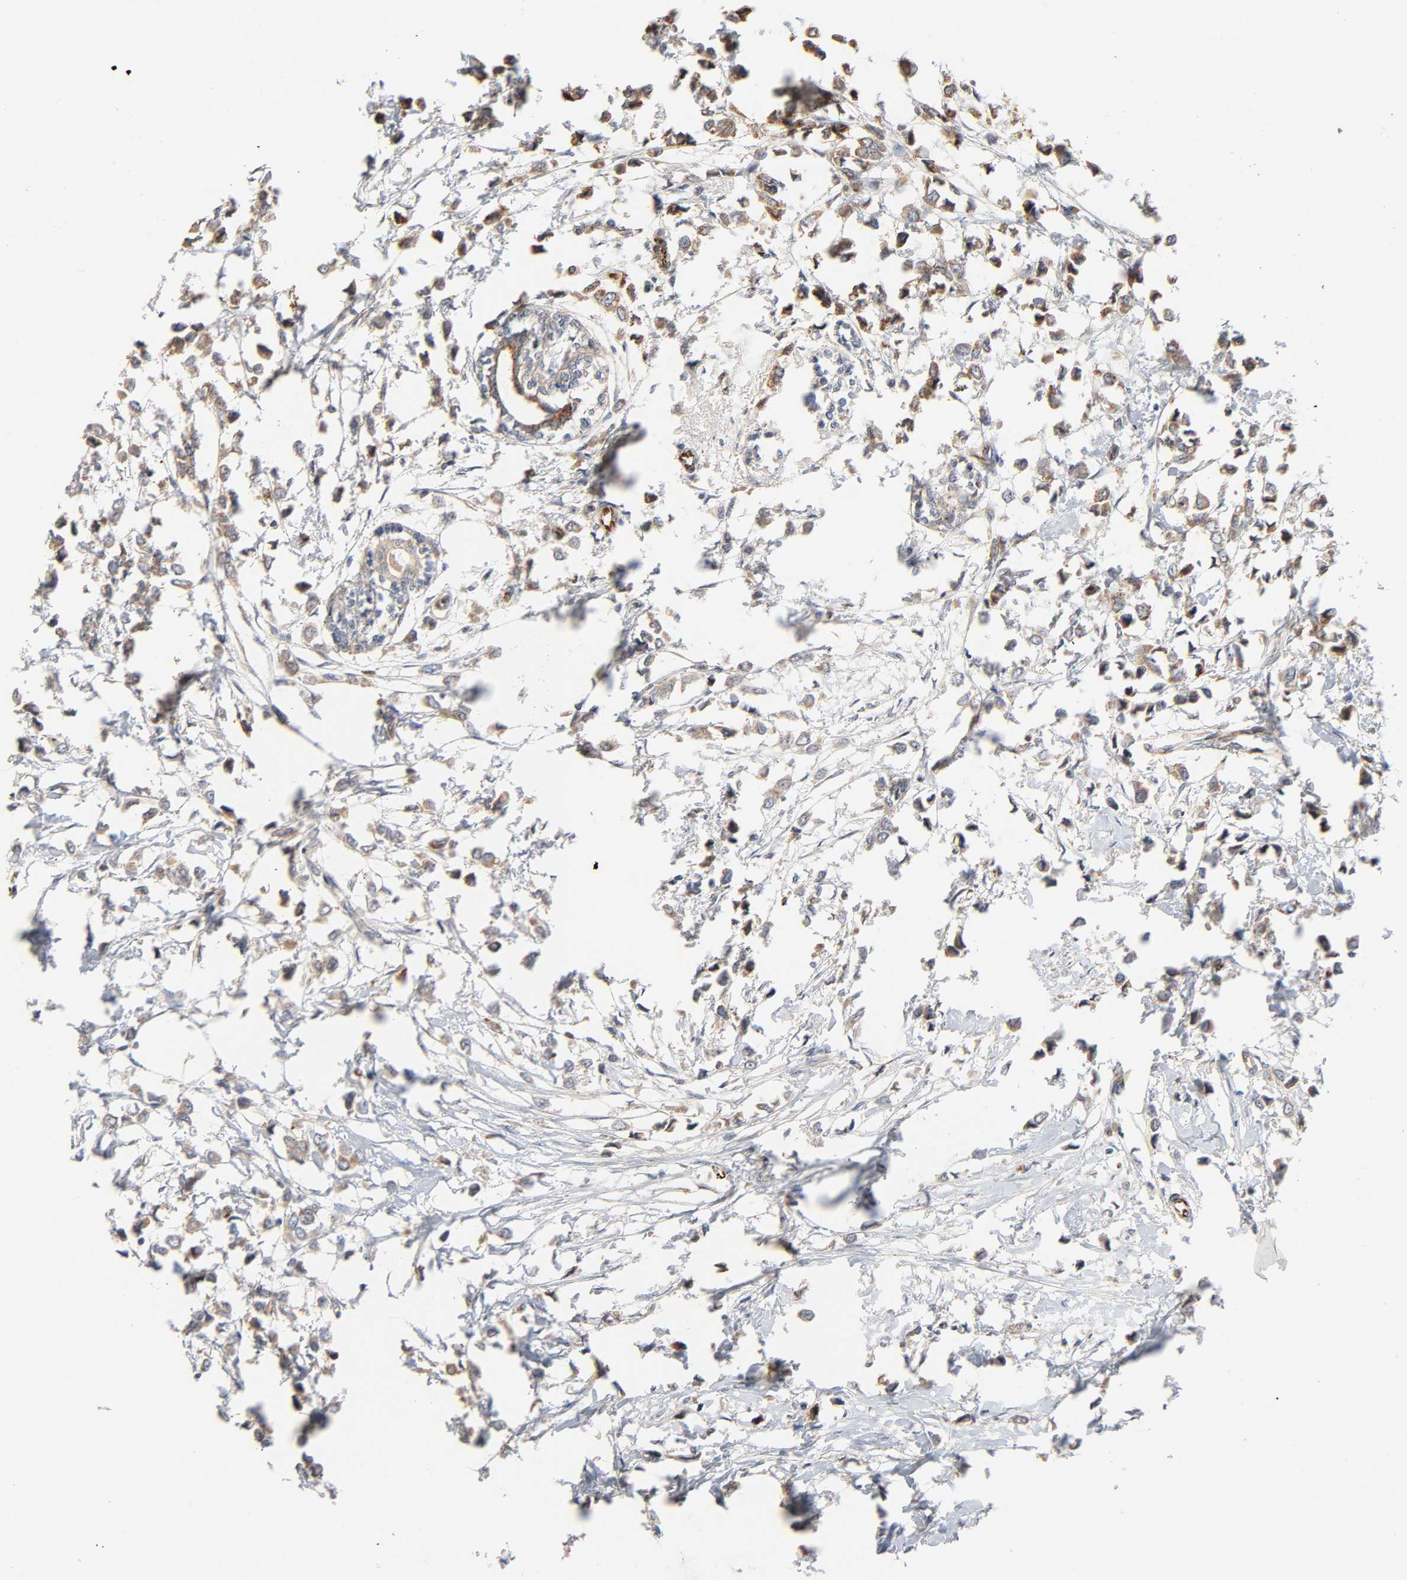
{"staining": {"intensity": "moderate", "quantity": ">75%", "location": "cytoplasmic/membranous"}, "tissue": "breast cancer", "cell_type": "Tumor cells", "image_type": "cancer", "snomed": [{"axis": "morphology", "description": "Lobular carcinoma"}, {"axis": "topography", "description": "Breast"}], "caption": "The image demonstrates a brown stain indicating the presence of a protein in the cytoplasmic/membranous of tumor cells in lobular carcinoma (breast).", "gene": "REEP6", "patient": {"sex": "female", "age": 51}}